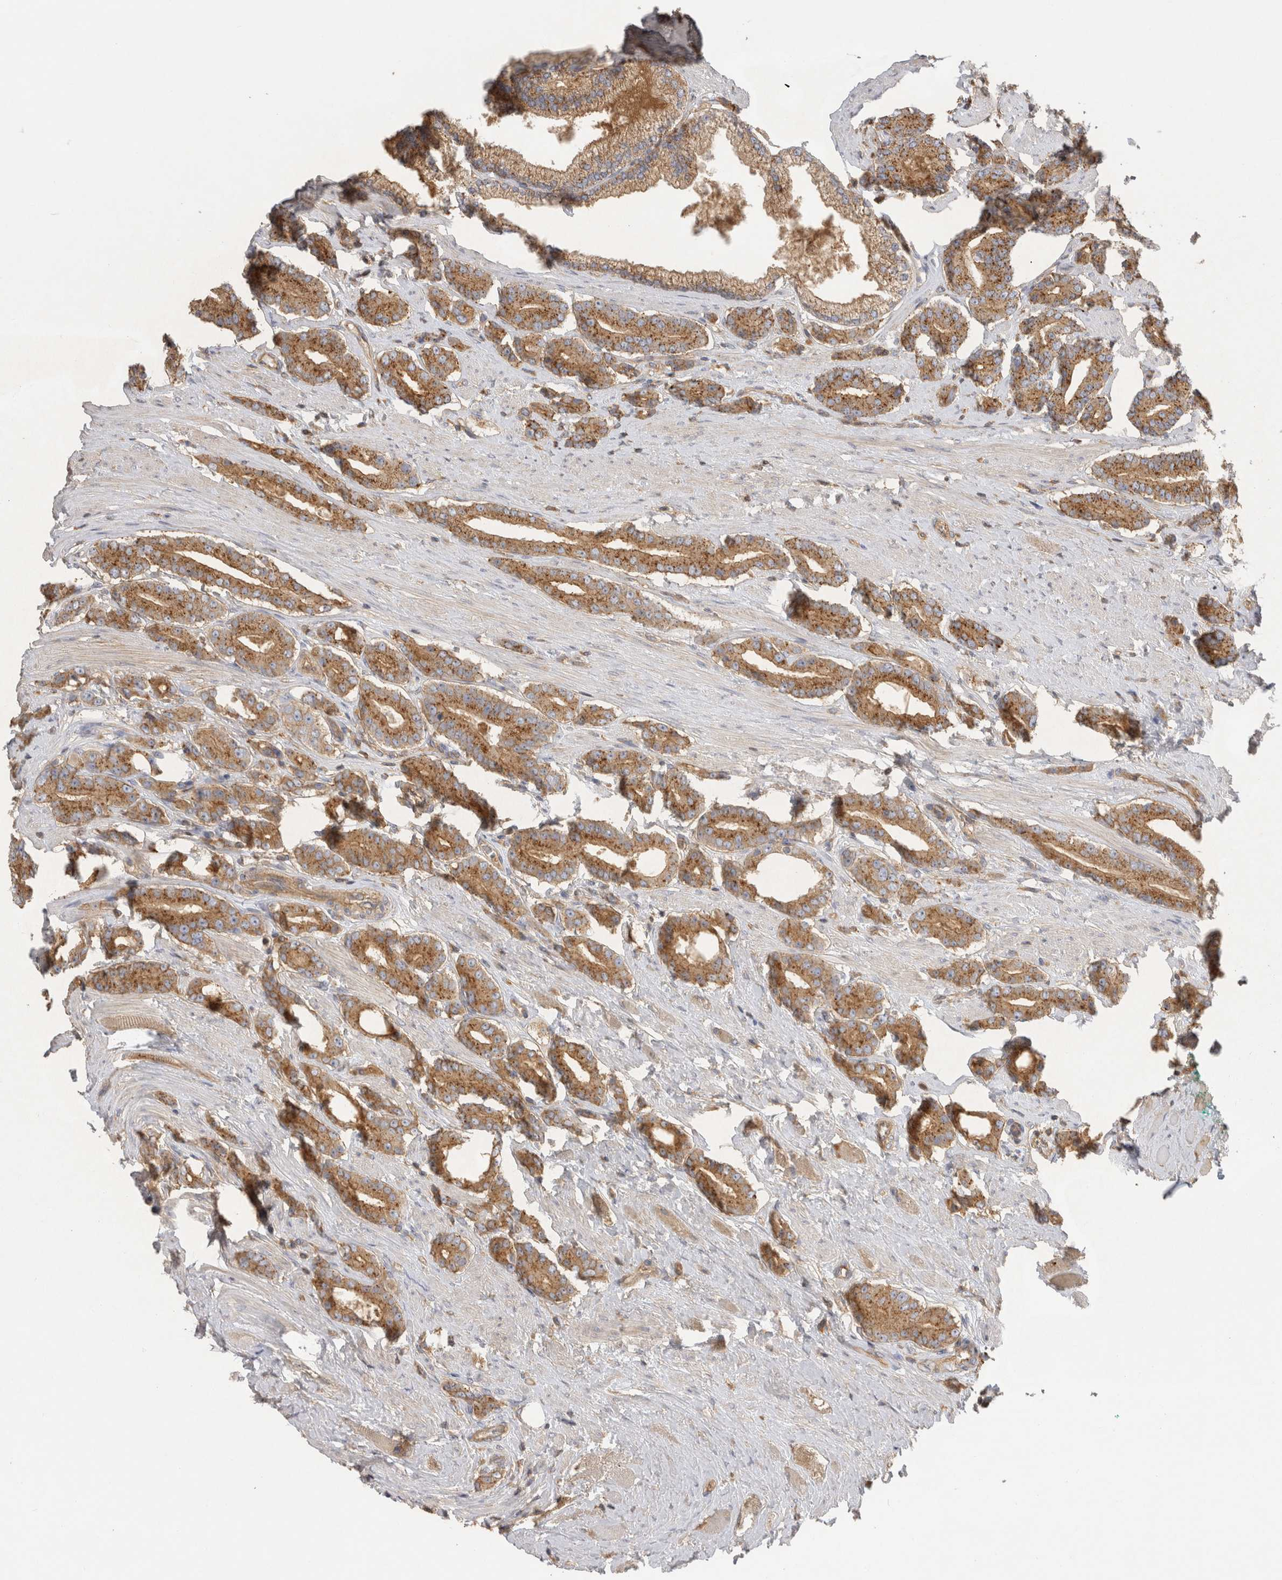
{"staining": {"intensity": "moderate", "quantity": ">75%", "location": "cytoplasmic/membranous"}, "tissue": "prostate cancer", "cell_type": "Tumor cells", "image_type": "cancer", "snomed": [{"axis": "morphology", "description": "Adenocarcinoma, High grade"}, {"axis": "topography", "description": "Prostate"}], "caption": "Immunohistochemical staining of prostate cancer shows moderate cytoplasmic/membranous protein expression in approximately >75% of tumor cells.", "gene": "CHMP6", "patient": {"sex": "male", "age": 71}}